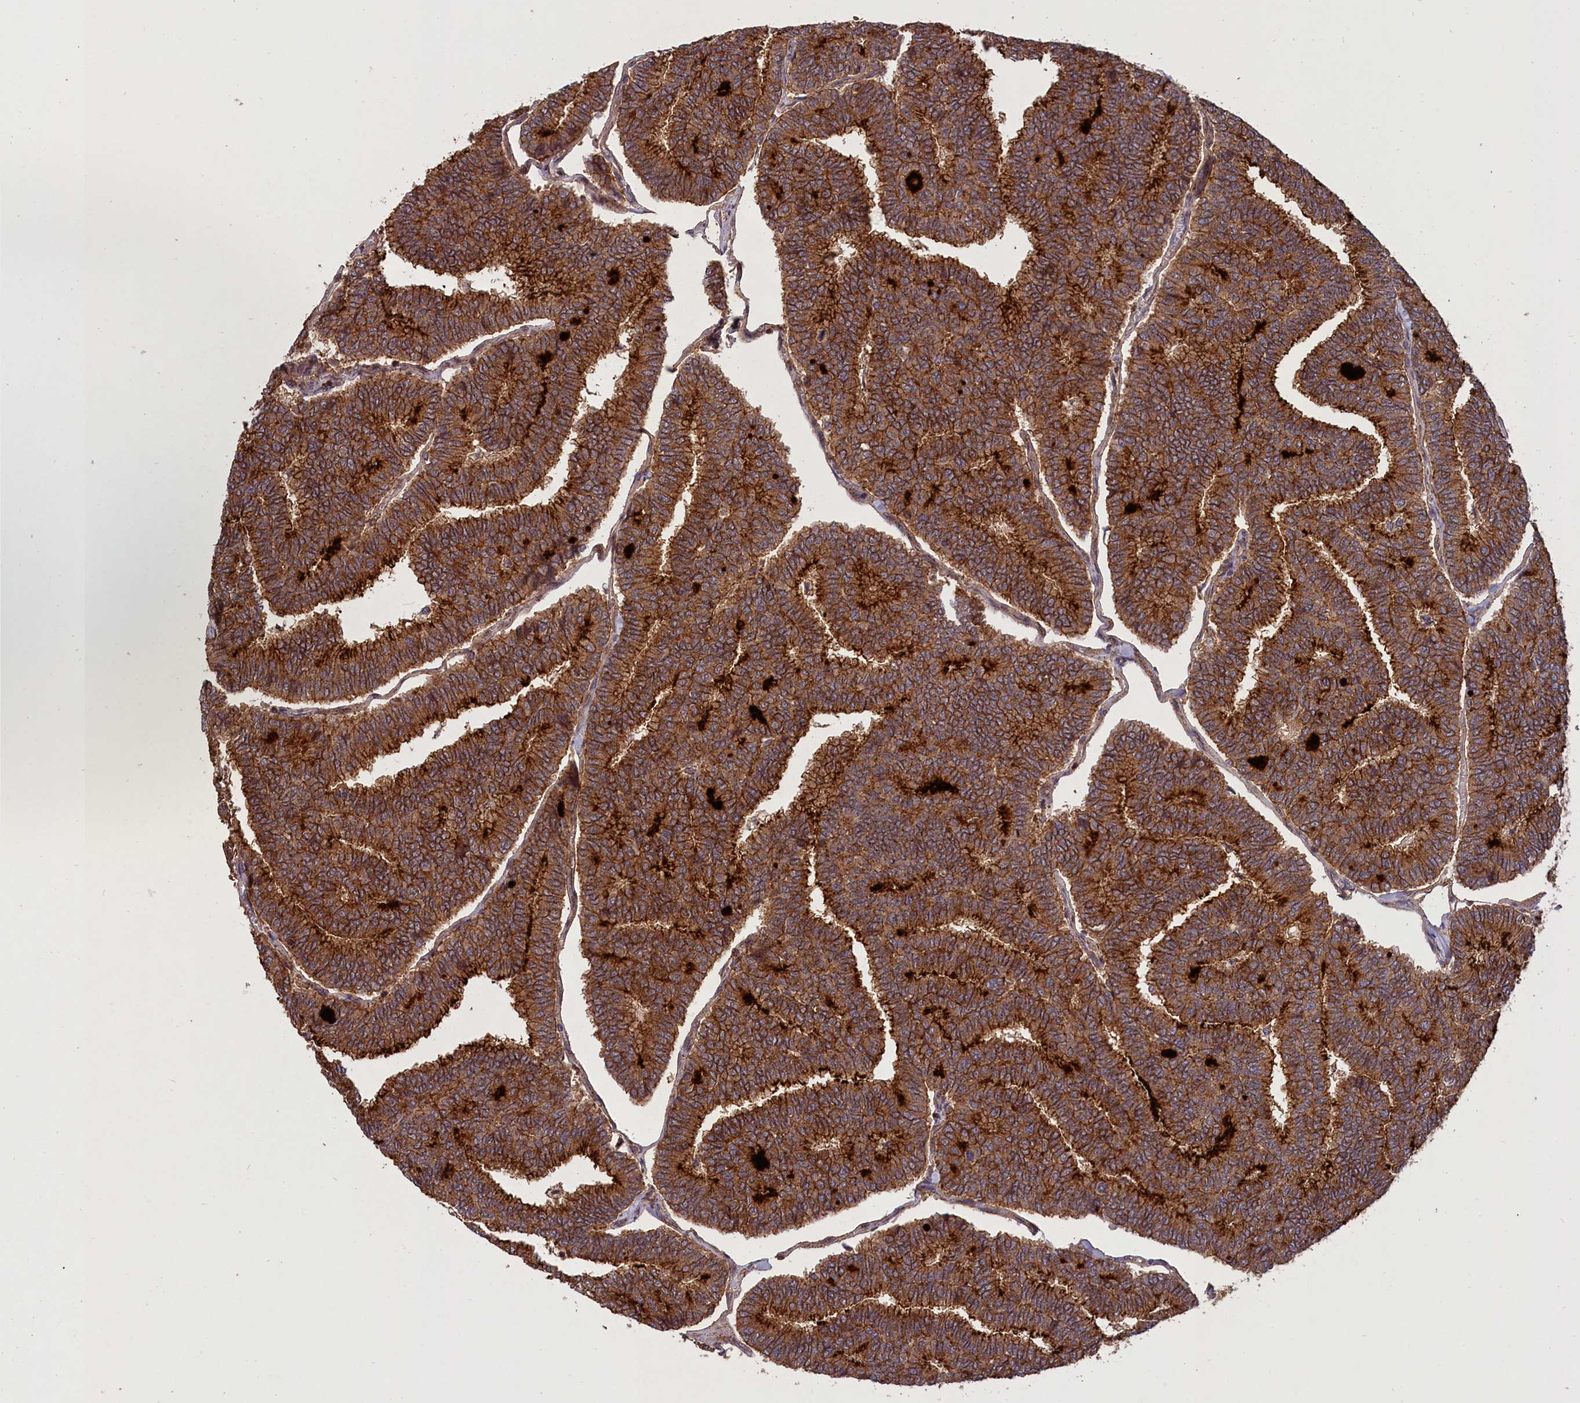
{"staining": {"intensity": "strong", "quantity": ">75%", "location": "cytoplasmic/membranous"}, "tissue": "thyroid cancer", "cell_type": "Tumor cells", "image_type": "cancer", "snomed": [{"axis": "morphology", "description": "Papillary adenocarcinoma, NOS"}, {"axis": "topography", "description": "Thyroid gland"}], "caption": "Thyroid cancer (papillary adenocarcinoma) stained with immunohistochemistry exhibits strong cytoplasmic/membranous expression in about >75% of tumor cells.", "gene": "IST1", "patient": {"sex": "female", "age": 35}}